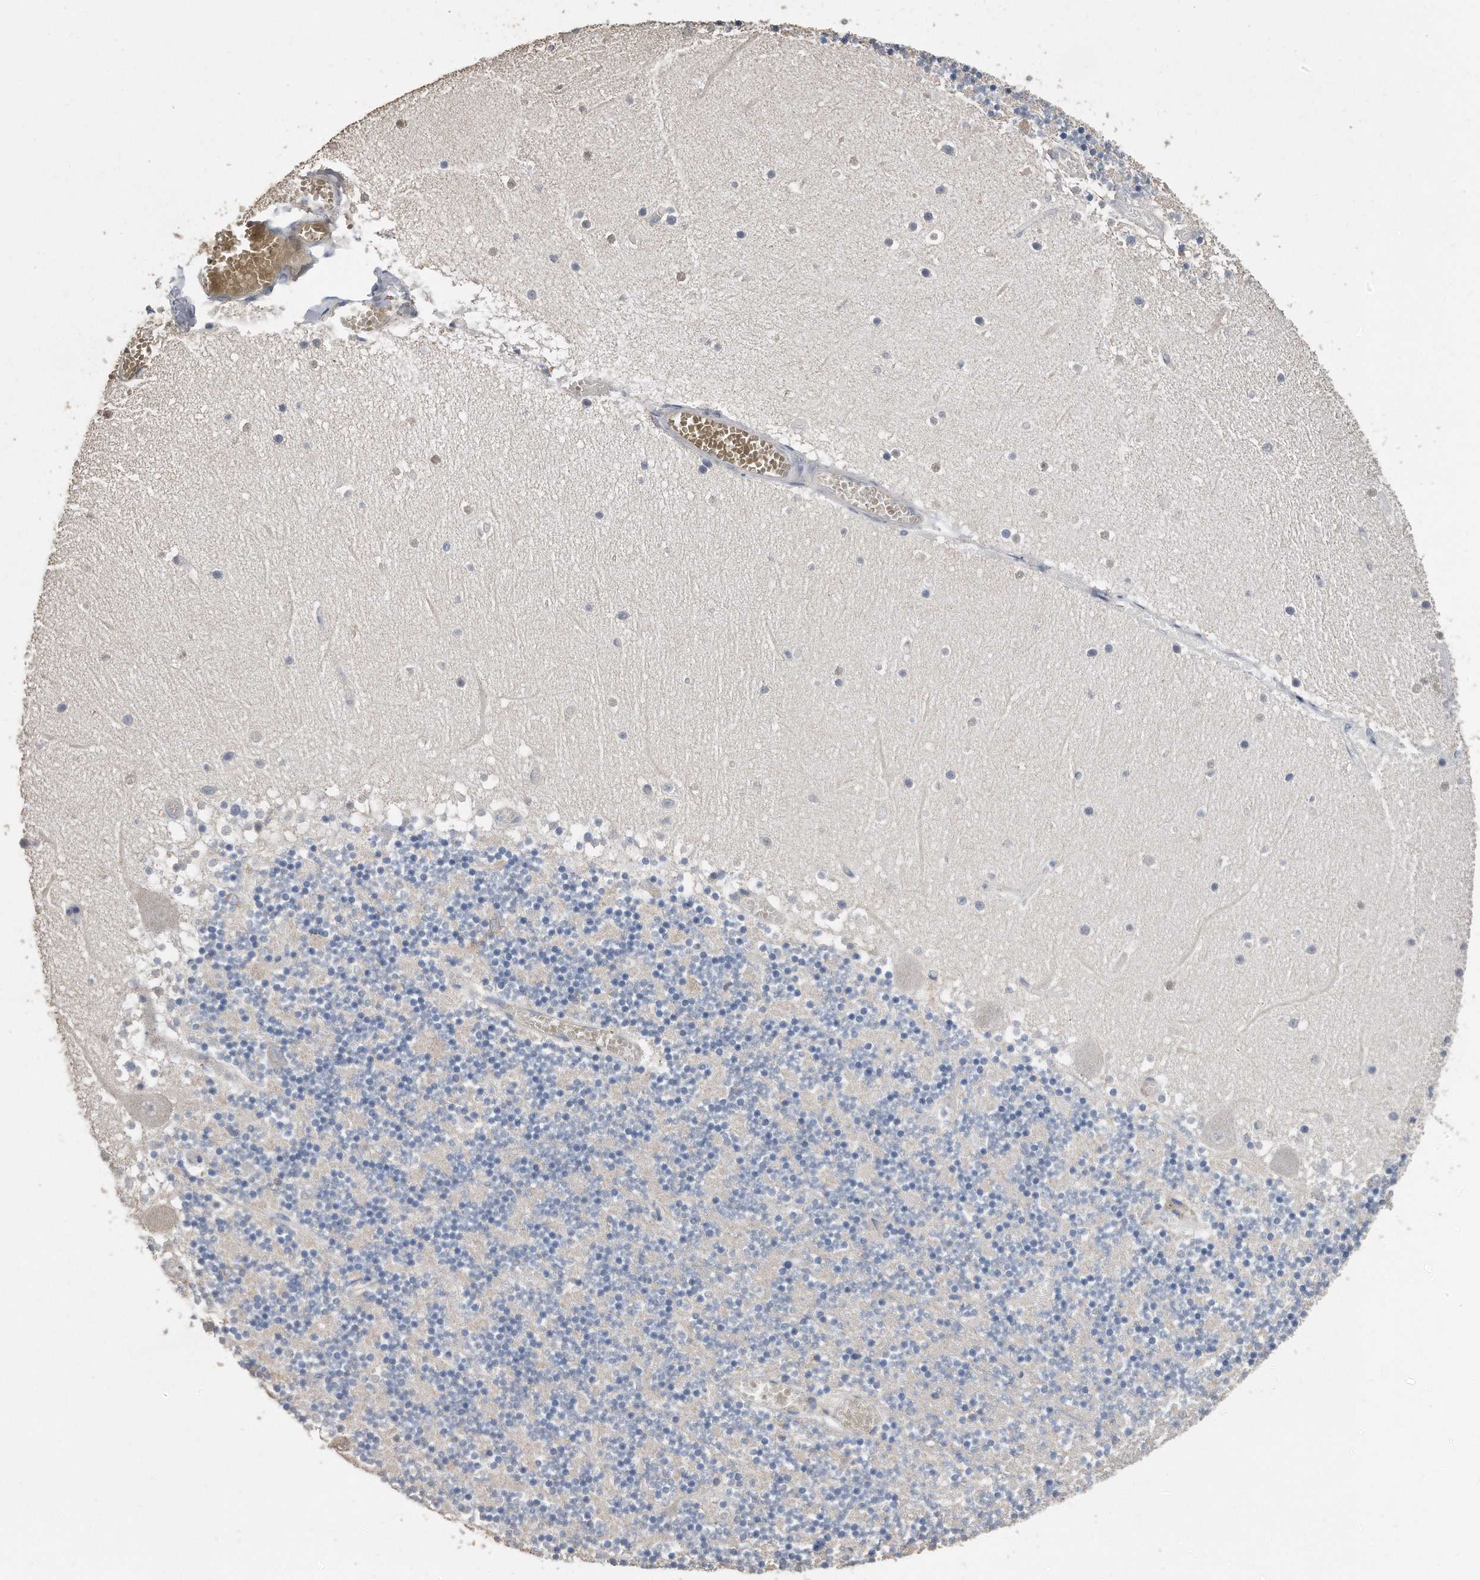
{"staining": {"intensity": "negative", "quantity": "none", "location": "none"}, "tissue": "cerebellum", "cell_type": "Cells in granular layer", "image_type": "normal", "snomed": [{"axis": "morphology", "description": "Normal tissue, NOS"}, {"axis": "topography", "description": "Cerebellum"}], "caption": "IHC photomicrograph of normal cerebellum: human cerebellum stained with DAB demonstrates no significant protein expression in cells in granular layer.", "gene": "CDCP1", "patient": {"sex": "female", "age": 28}}